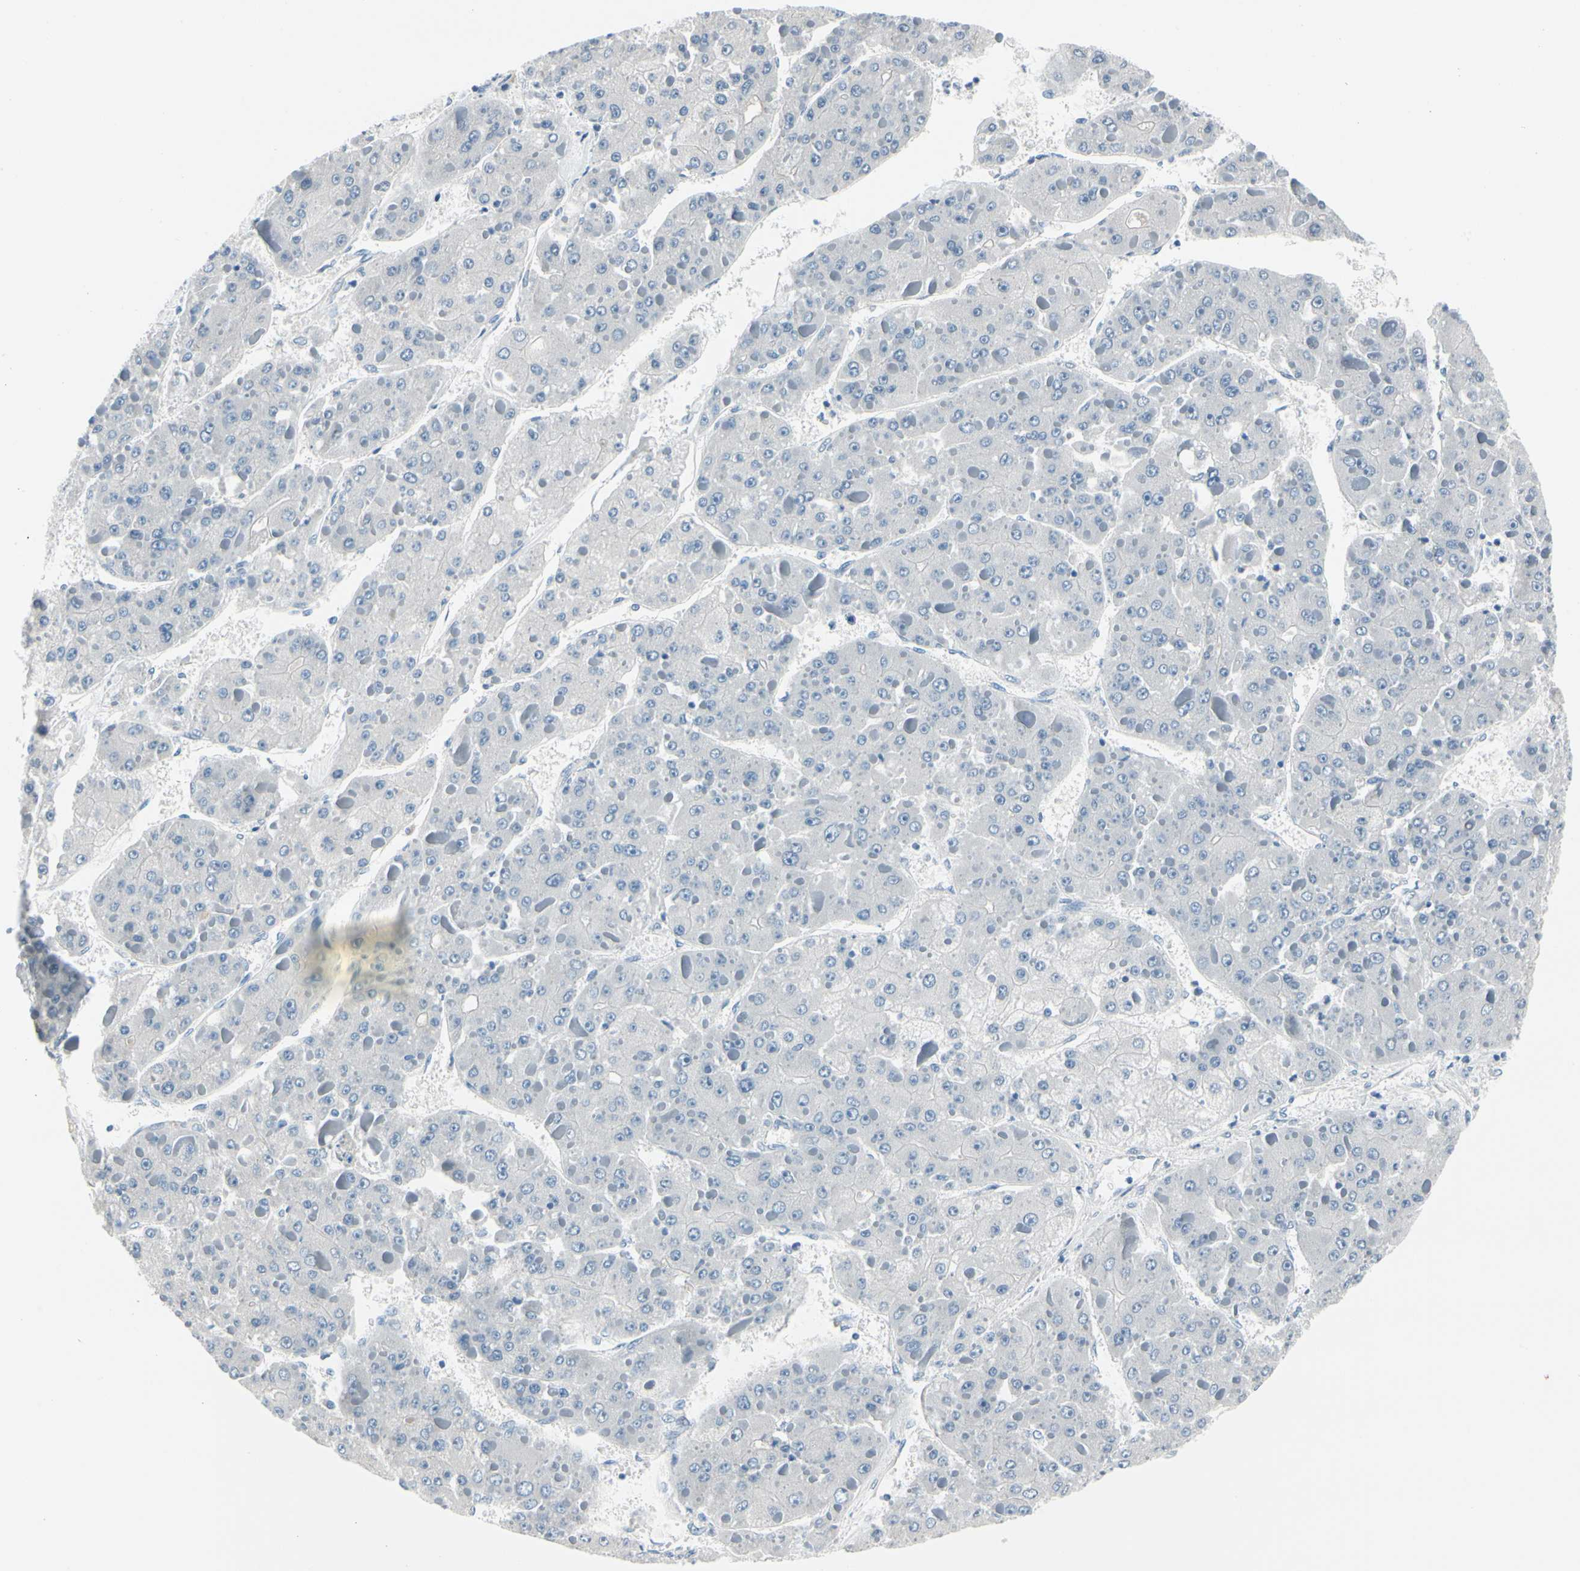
{"staining": {"intensity": "negative", "quantity": "none", "location": "none"}, "tissue": "liver cancer", "cell_type": "Tumor cells", "image_type": "cancer", "snomed": [{"axis": "morphology", "description": "Carcinoma, Hepatocellular, NOS"}, {"axis": "topography", "description": "Liver"}], "caption": "Tumor cells are negative for brown protein staining in liver hepatocellular carcinoma.", "gene": "PGR", "patient": {"sex": "female", "age": 73}}